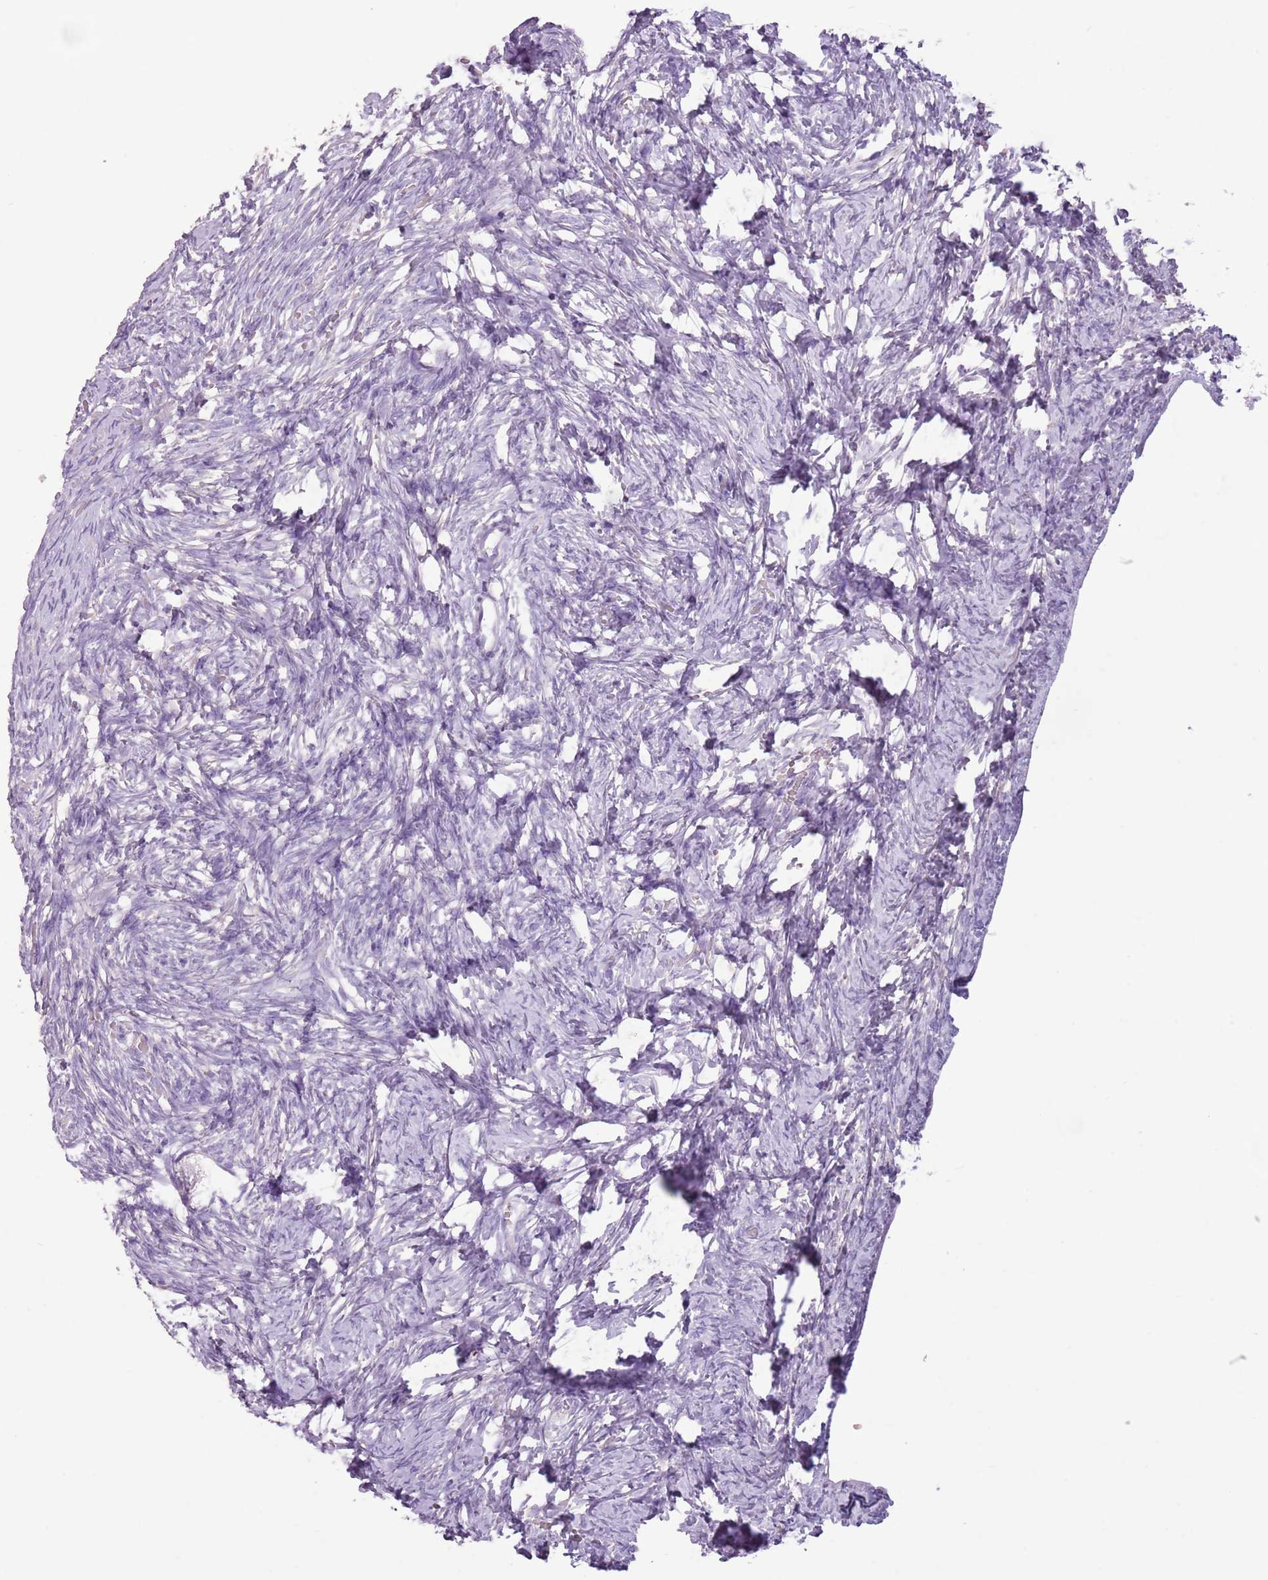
{"staining": {"intensity": "negative", "quantity": "none", "location": "none"}, "tissue": "ovary", "cell_type": "Ovarian stroma cells", "image_type": "normal", "snomed": [{"axis": "morphology", "description": "Adenocarcinoma, NOS"}, {"axis": "topography", "description": "Endometrium"}], "caption": "This is an immunohistochemistry (IHC) histopathology image of benign human ovary. There is no staining in ovarian stroma cells.", "gene": "CELF6", "patient": {"sex": "female", "age": 32}}